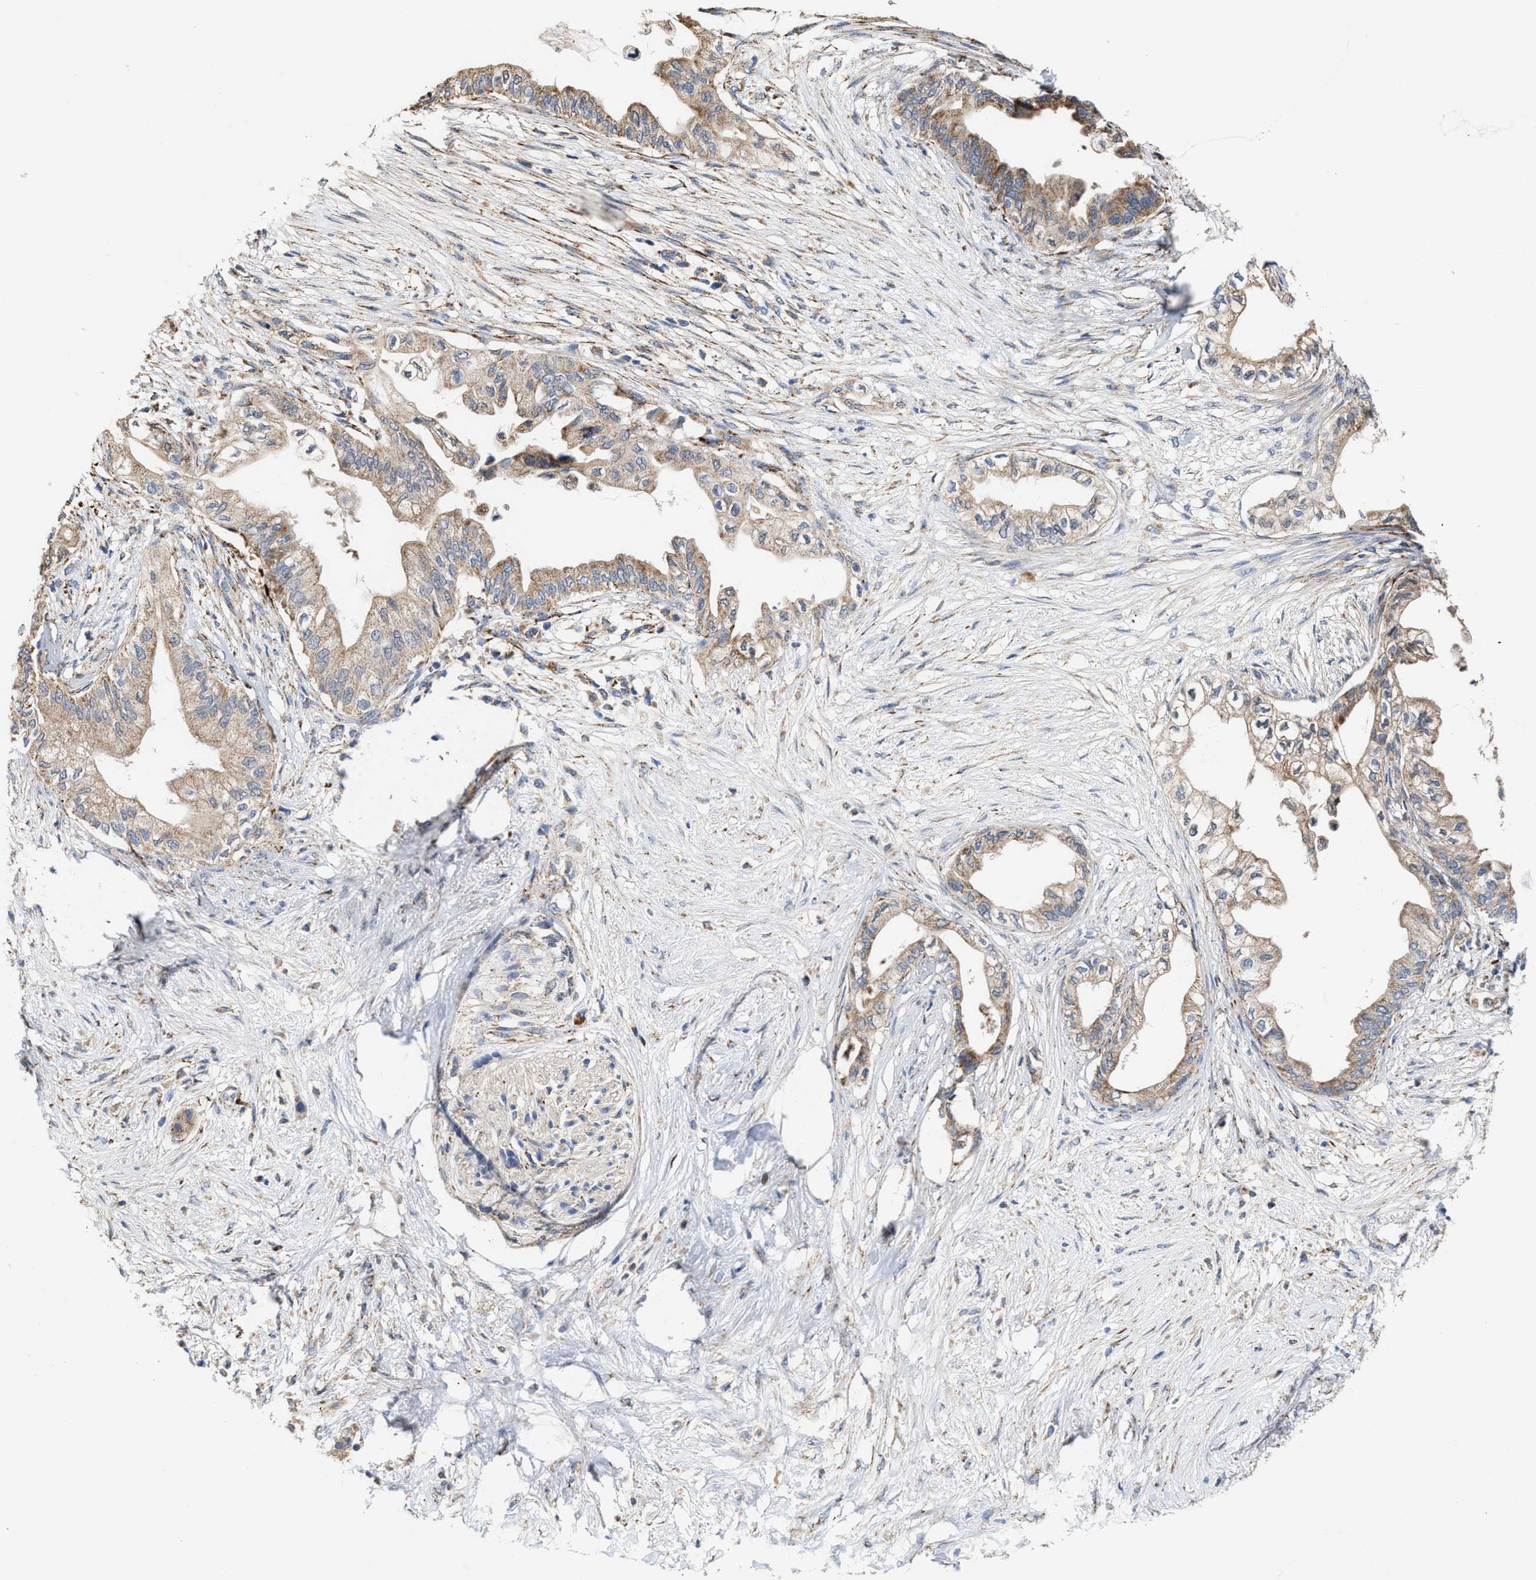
{"staining": {"intensity": "weak", "quantity": ">75%", "location": "cytoplasmic/membranous"}, "tissue": "pancreatic cancer", "cell_type": "Tumor cells", "image_type": "cancer", "snomed": [{"axis": "morphology", "description": "Normal tissue, NOS"}, {"axis": "morphology", "description": "Adenocarcinoma, NOS"}, {"axis": "topography", "description": "Pancreas"}, {"axis": "topography", "description": "Duodenum"}], "caption": "Pancreatic adenocarcinoma stained for a protein displays weak cytoplasmic/membranous positivity in tumor cells. (IHC, brightfield microscopy, high magnification).", "gene": "MECR", "patient": {"sex": "female", "age": 60}}